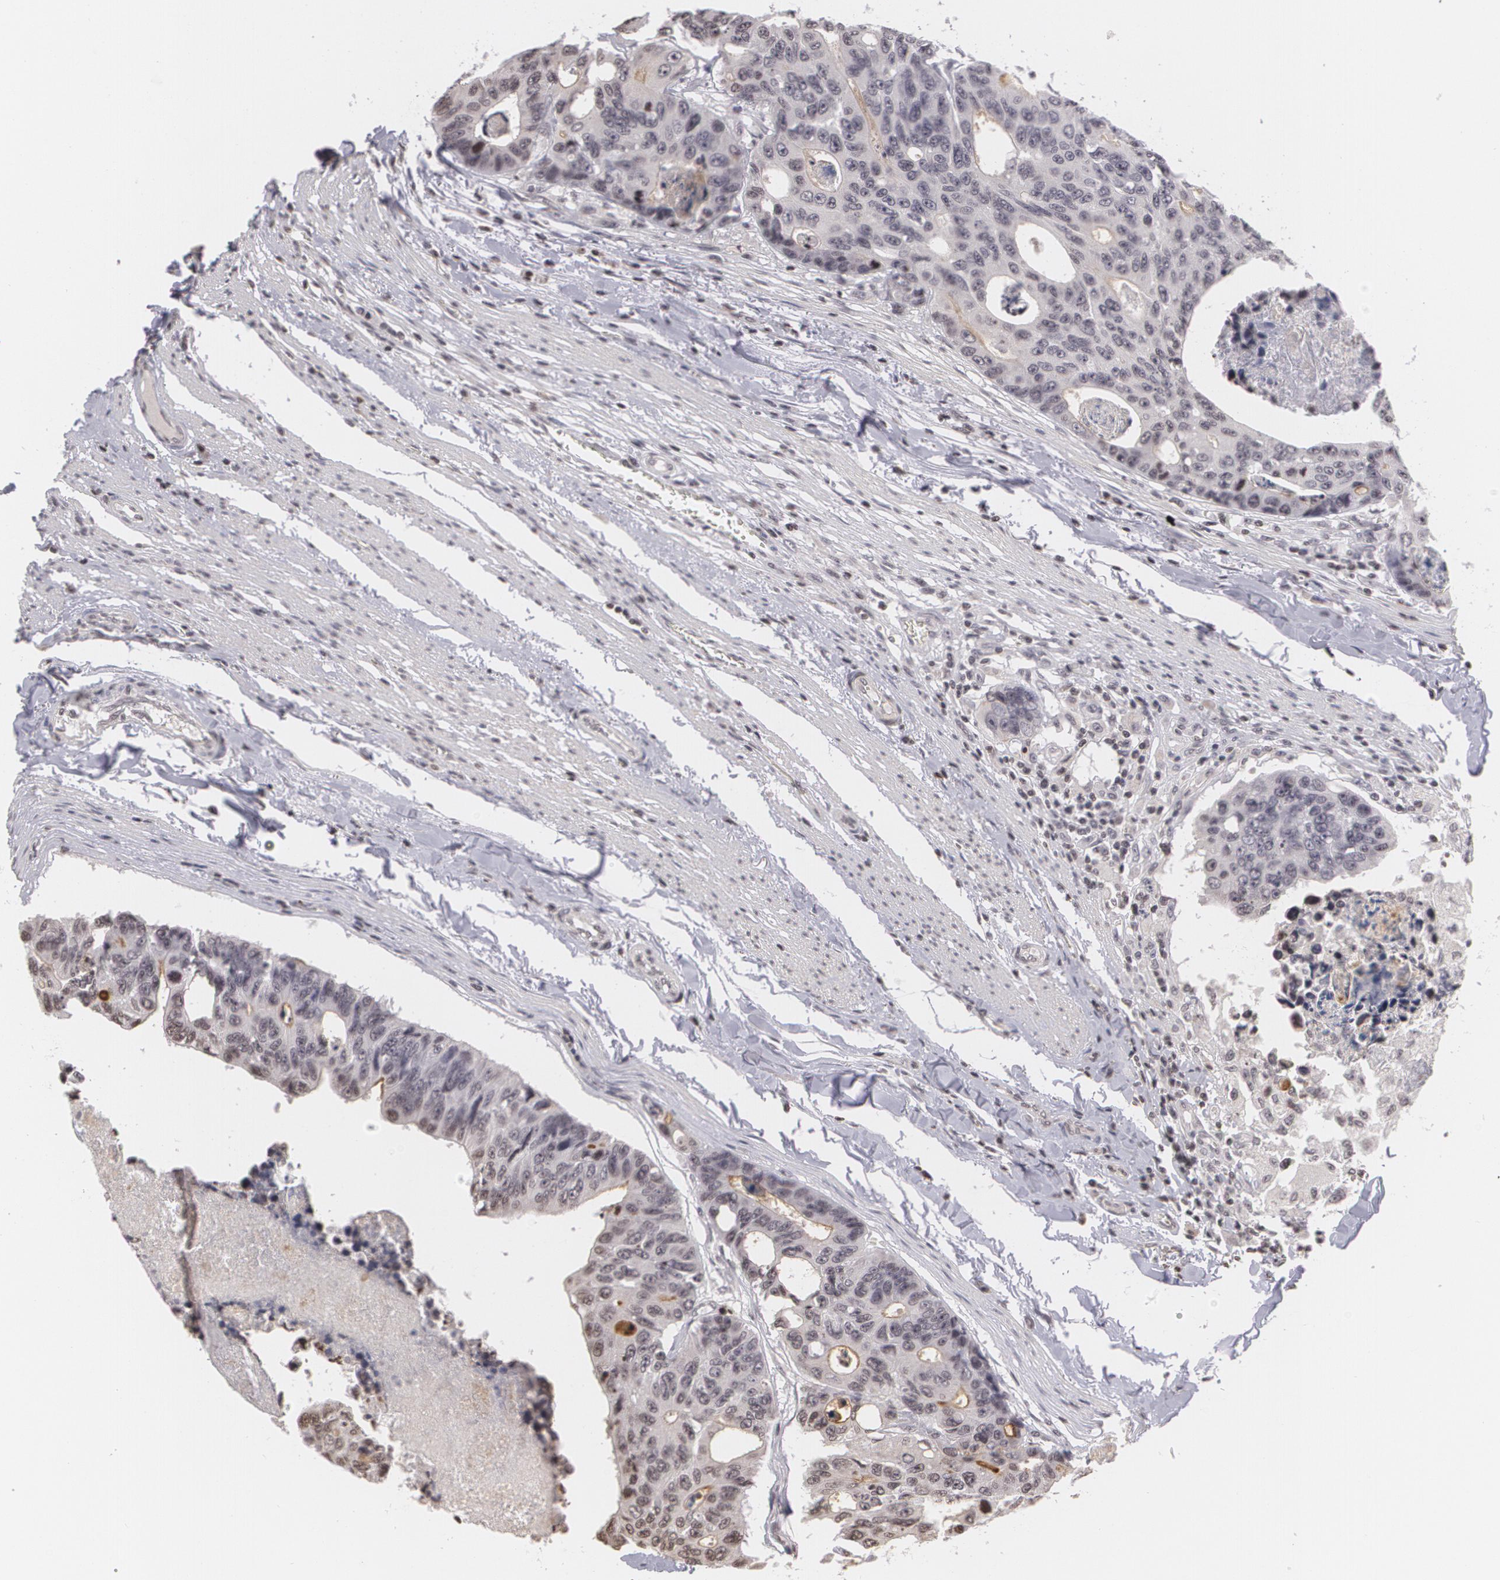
{"staining": {"intensity": "weak", "quantity": "<25%", "location": "none"}, "tissue": "colorectal cancer", "cell_type": "Tumor cells", "image_type": "cancer", "snomed": [{"axis": "morphology", "description": "Adenocarcinoma, NOS"}, {"axis": "topography", "description": "Colon"}], "caption": "Tumor cells are negative for brown protein staining in colorectal adenocarcinoma. (DAB (3,3'-diaminobenzidine) IHC, high magnification).", "gene": "MUC1", "patient": {"sex": "female", "age": 86}}